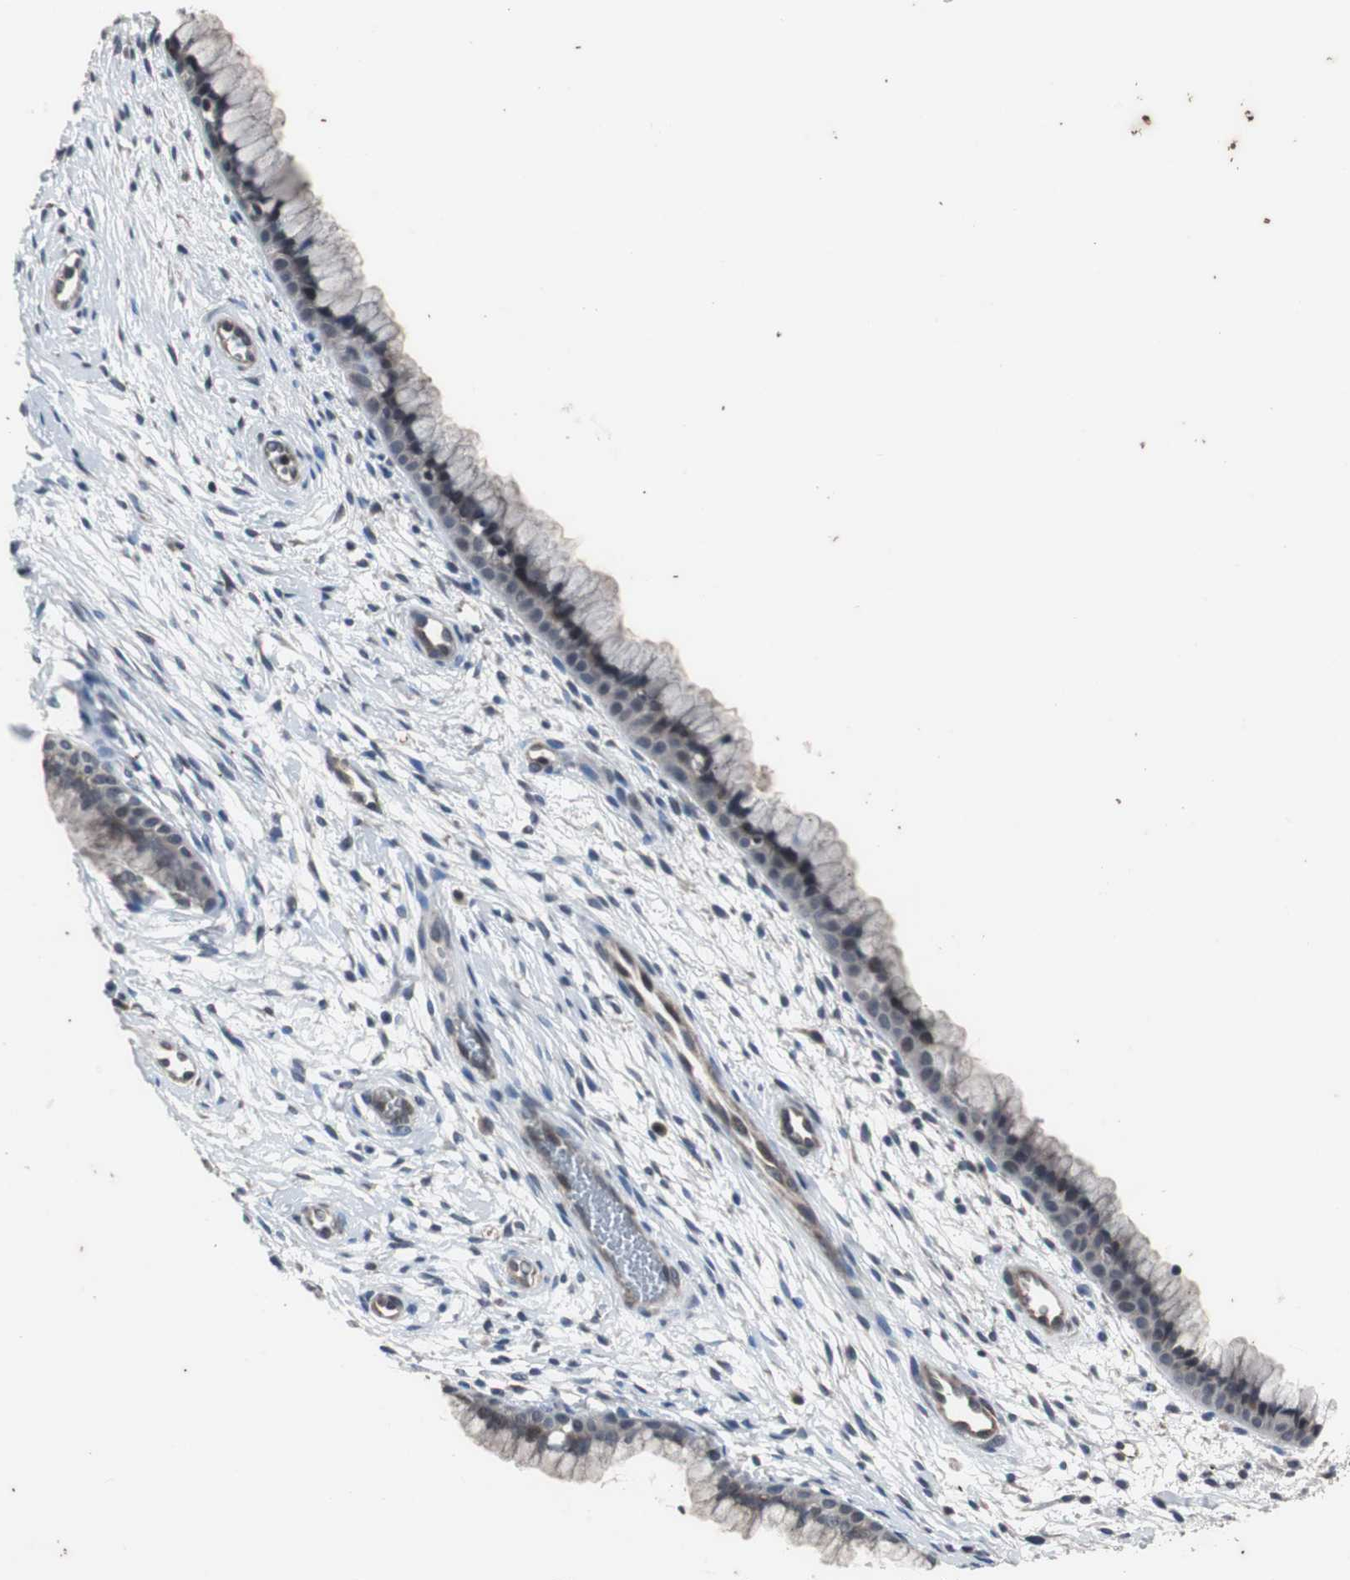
{"staining": {"intensity": "weak", "quantity": ">75%", "location": "cytoplasmic/membranous"}, "tissue": "cervix", "cell_type": "Glandular cells", "image_type": "normal", "snomed": [{"axis": "morphology", "description": "Normal tissue, NOS"}, {"axis": "topography", "description": "Cervix"}], "caption": "This micrograph shows immunohistochemistry (IHC) staining of unremarkable cervix, with low weak cytoplasmic/membranous positivity in approximately >75% of glandular cells.", "gene": "CRADD", "patient": {"sex": "female", "age": 39}}